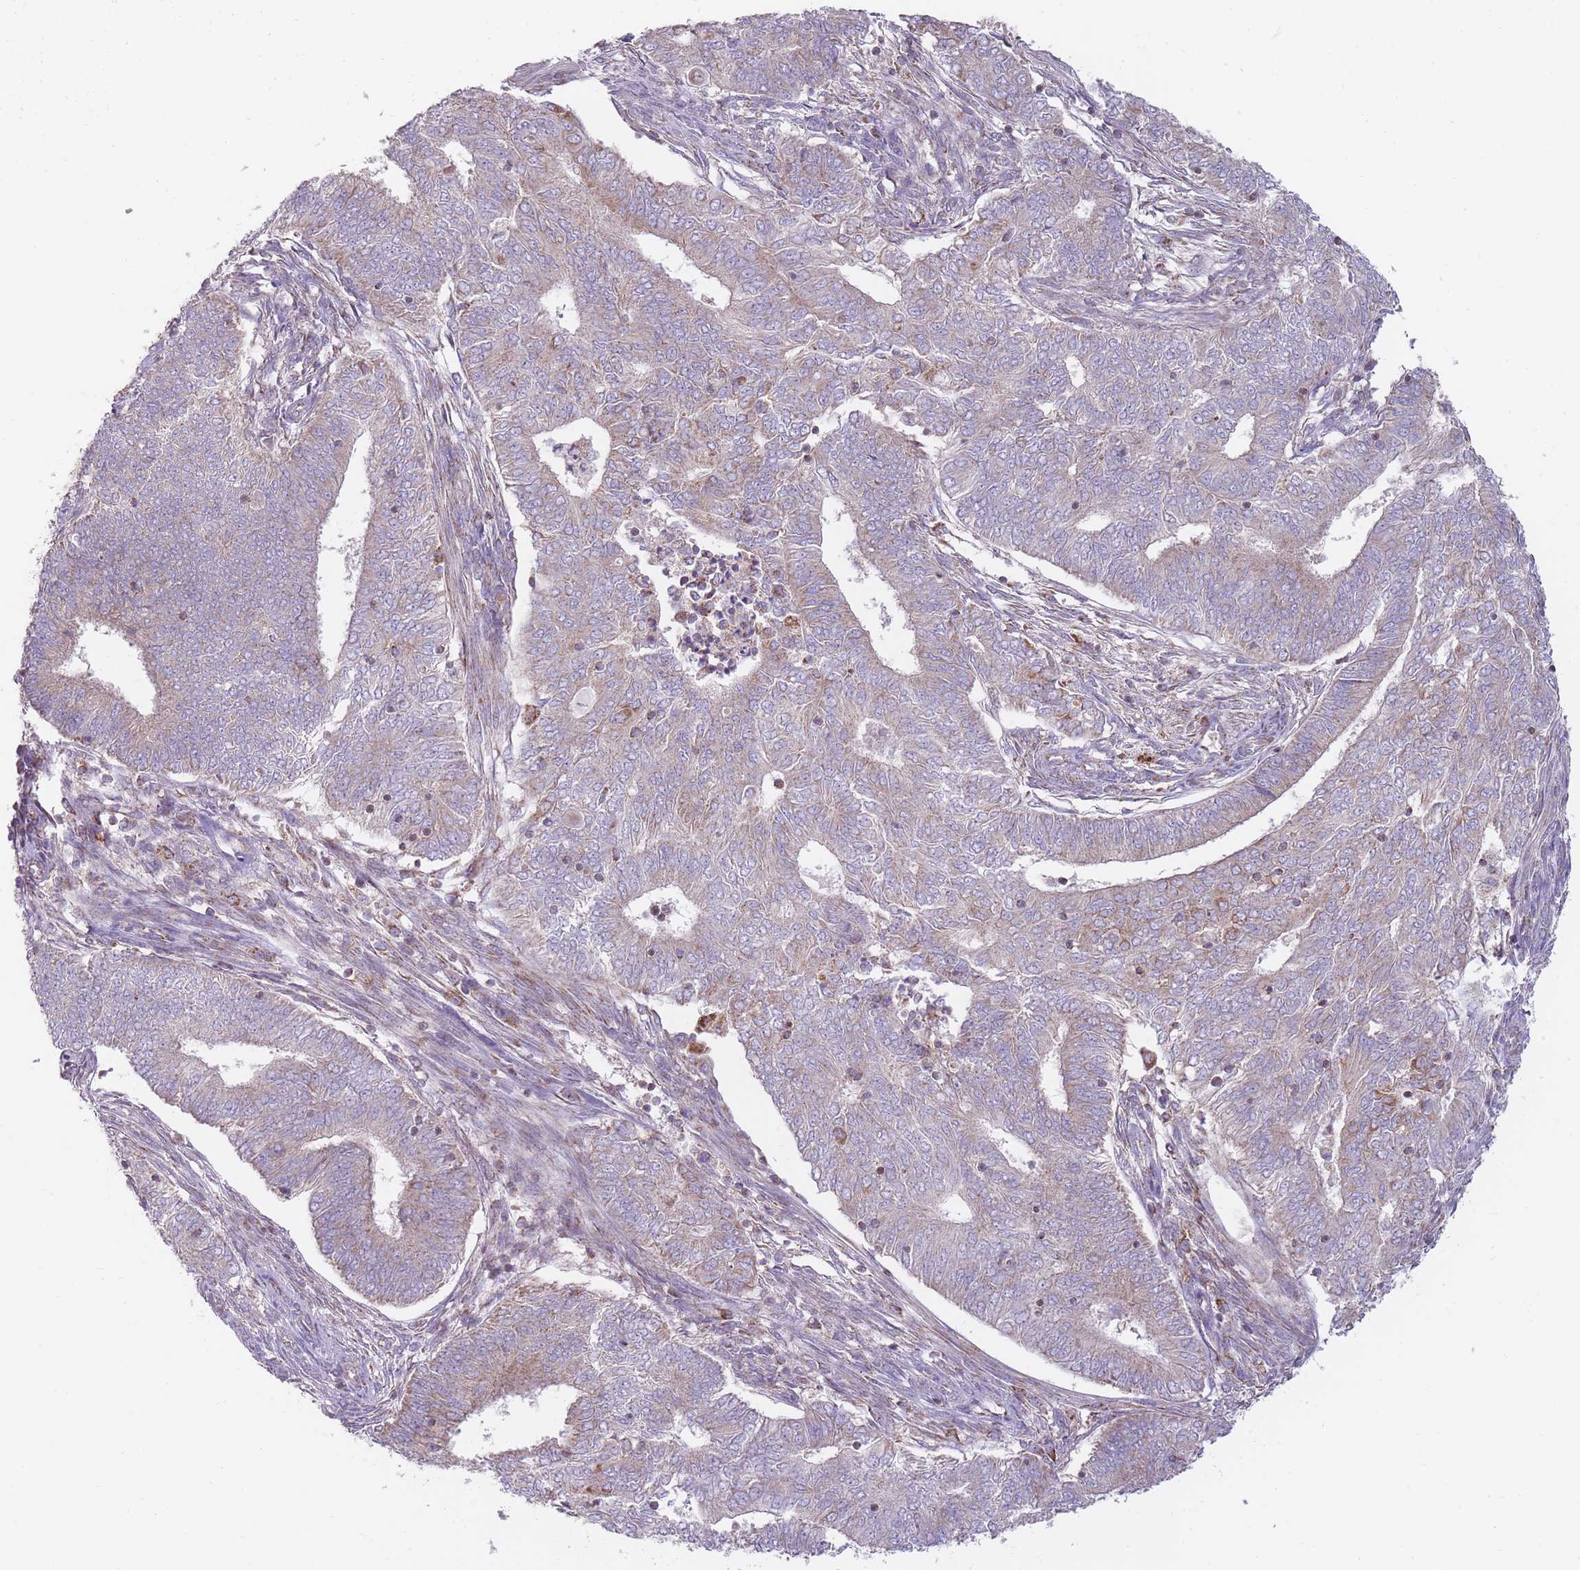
{"staining": {"intensity": "weak", "quantity": "25%-75%", "location": "cytoplasmic/membranous"}, "tissue": "endometrial cancer", "cell_type": "Tumor cells", "image_type": "cancer", "snomed": [{"axis": "morphology", "description": "Adenocarcinoma, NOS"}, {"axis": "topography", "description": "Endometrium"}], "caption": "Immunohistochemistry of endometrial cancer (adenocarcinoma) displays low levels of weak cytoplasmic/membranous positivity in about 25%-75% of tumor cells. The protein of interest is shown in brown color, while the nuclei are stained blue.", "gene": "NDUFA9", "patient": {"sex": "female", "age": 62}}